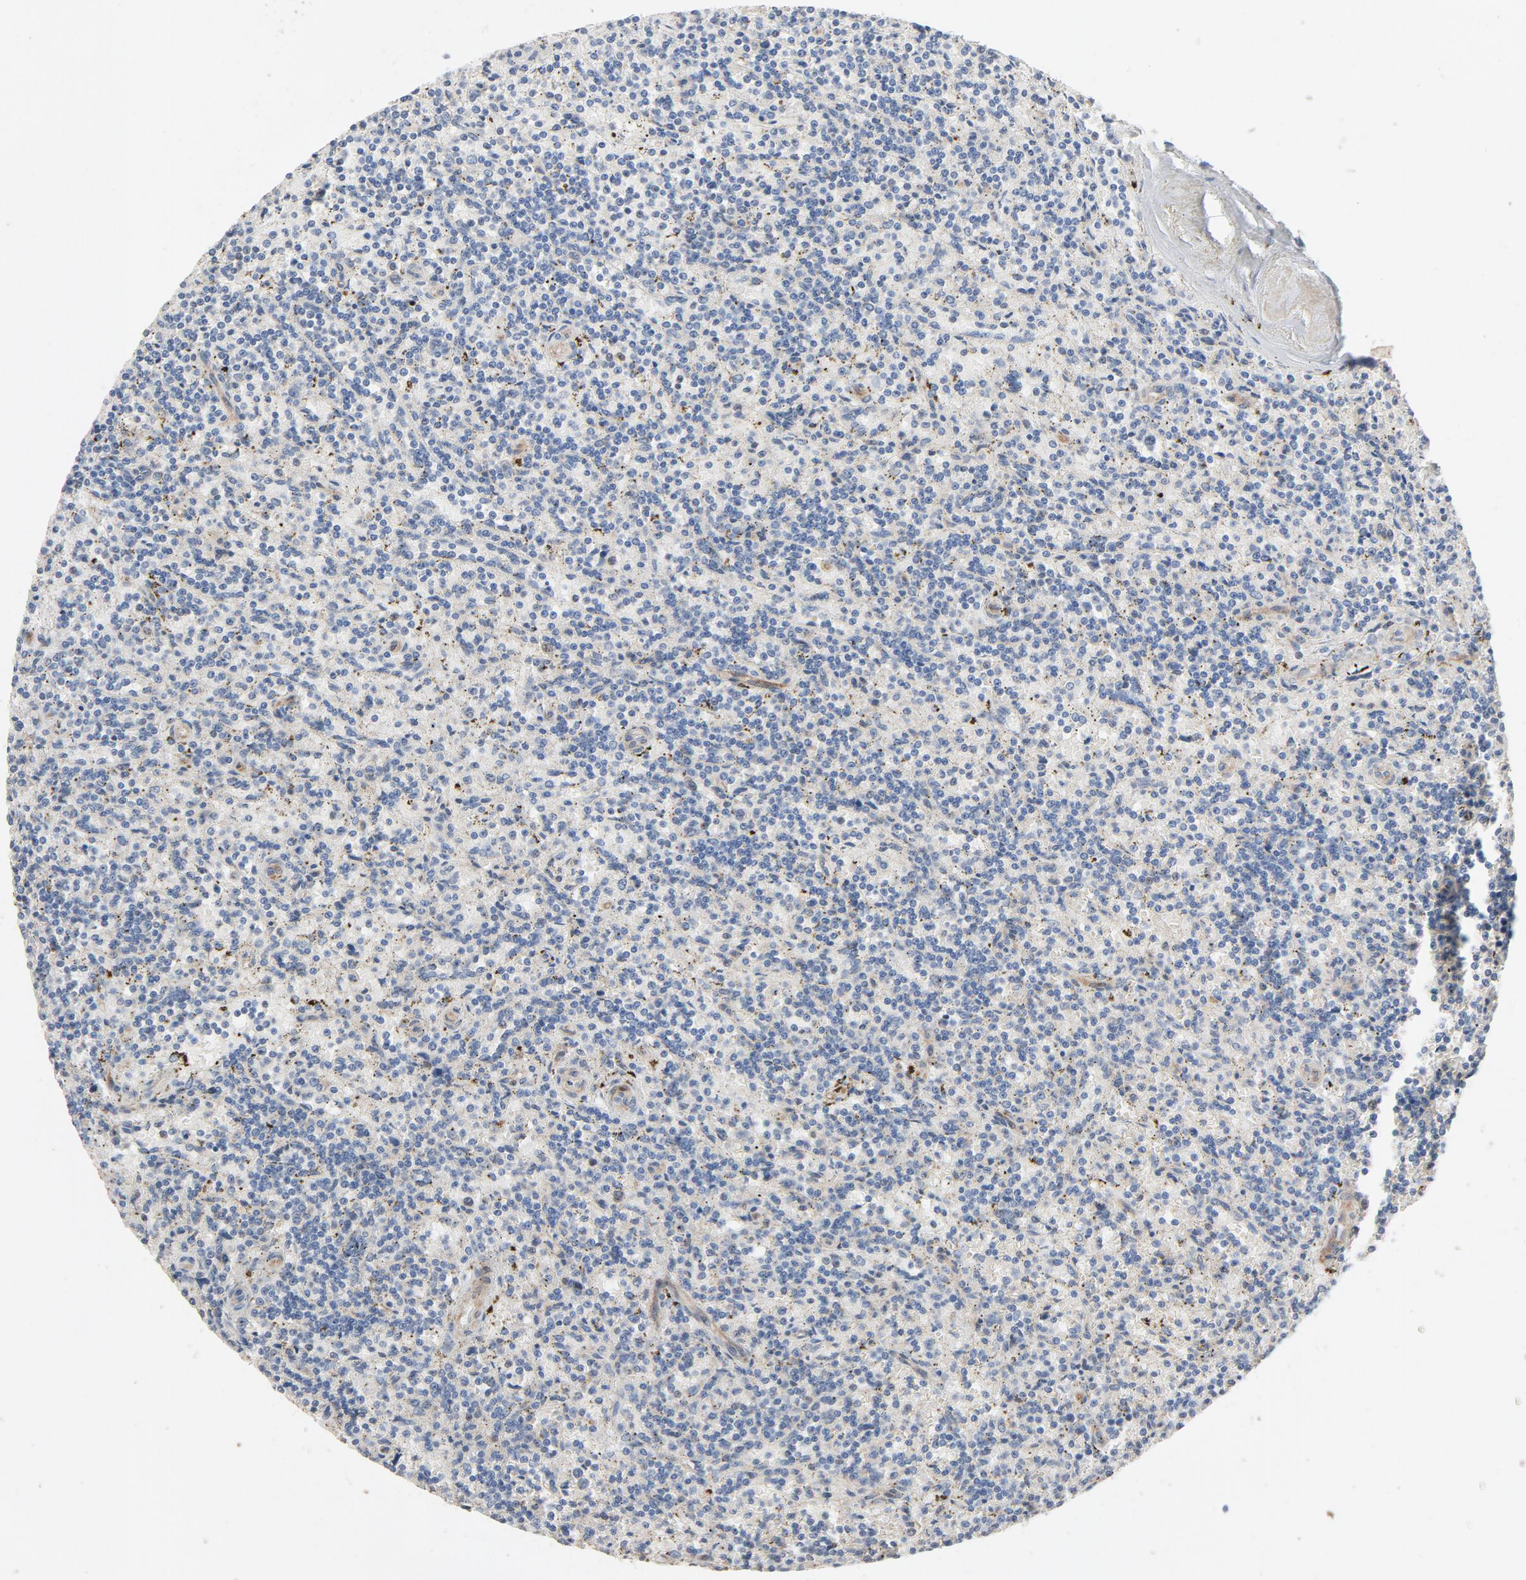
{"staining": {"intensity": "negative", "quantity": "none", "location": "none"}, "tissue": "lymphoma", "cell_type": "Tumor cells", "image_type": "cancer", "snomed": [{"axis": "morphology", "description": "Malignant lymphoma, non-Hodgkin's type, Low grade"}, {"axis": "topography", "description": "Spleen"}], "caption": "Human lymphoma stained for a protein using IHC demonstrates no expression in tumor cells.", "gene": "CDK6", "patient": {"sex": "male", "age": 73}}